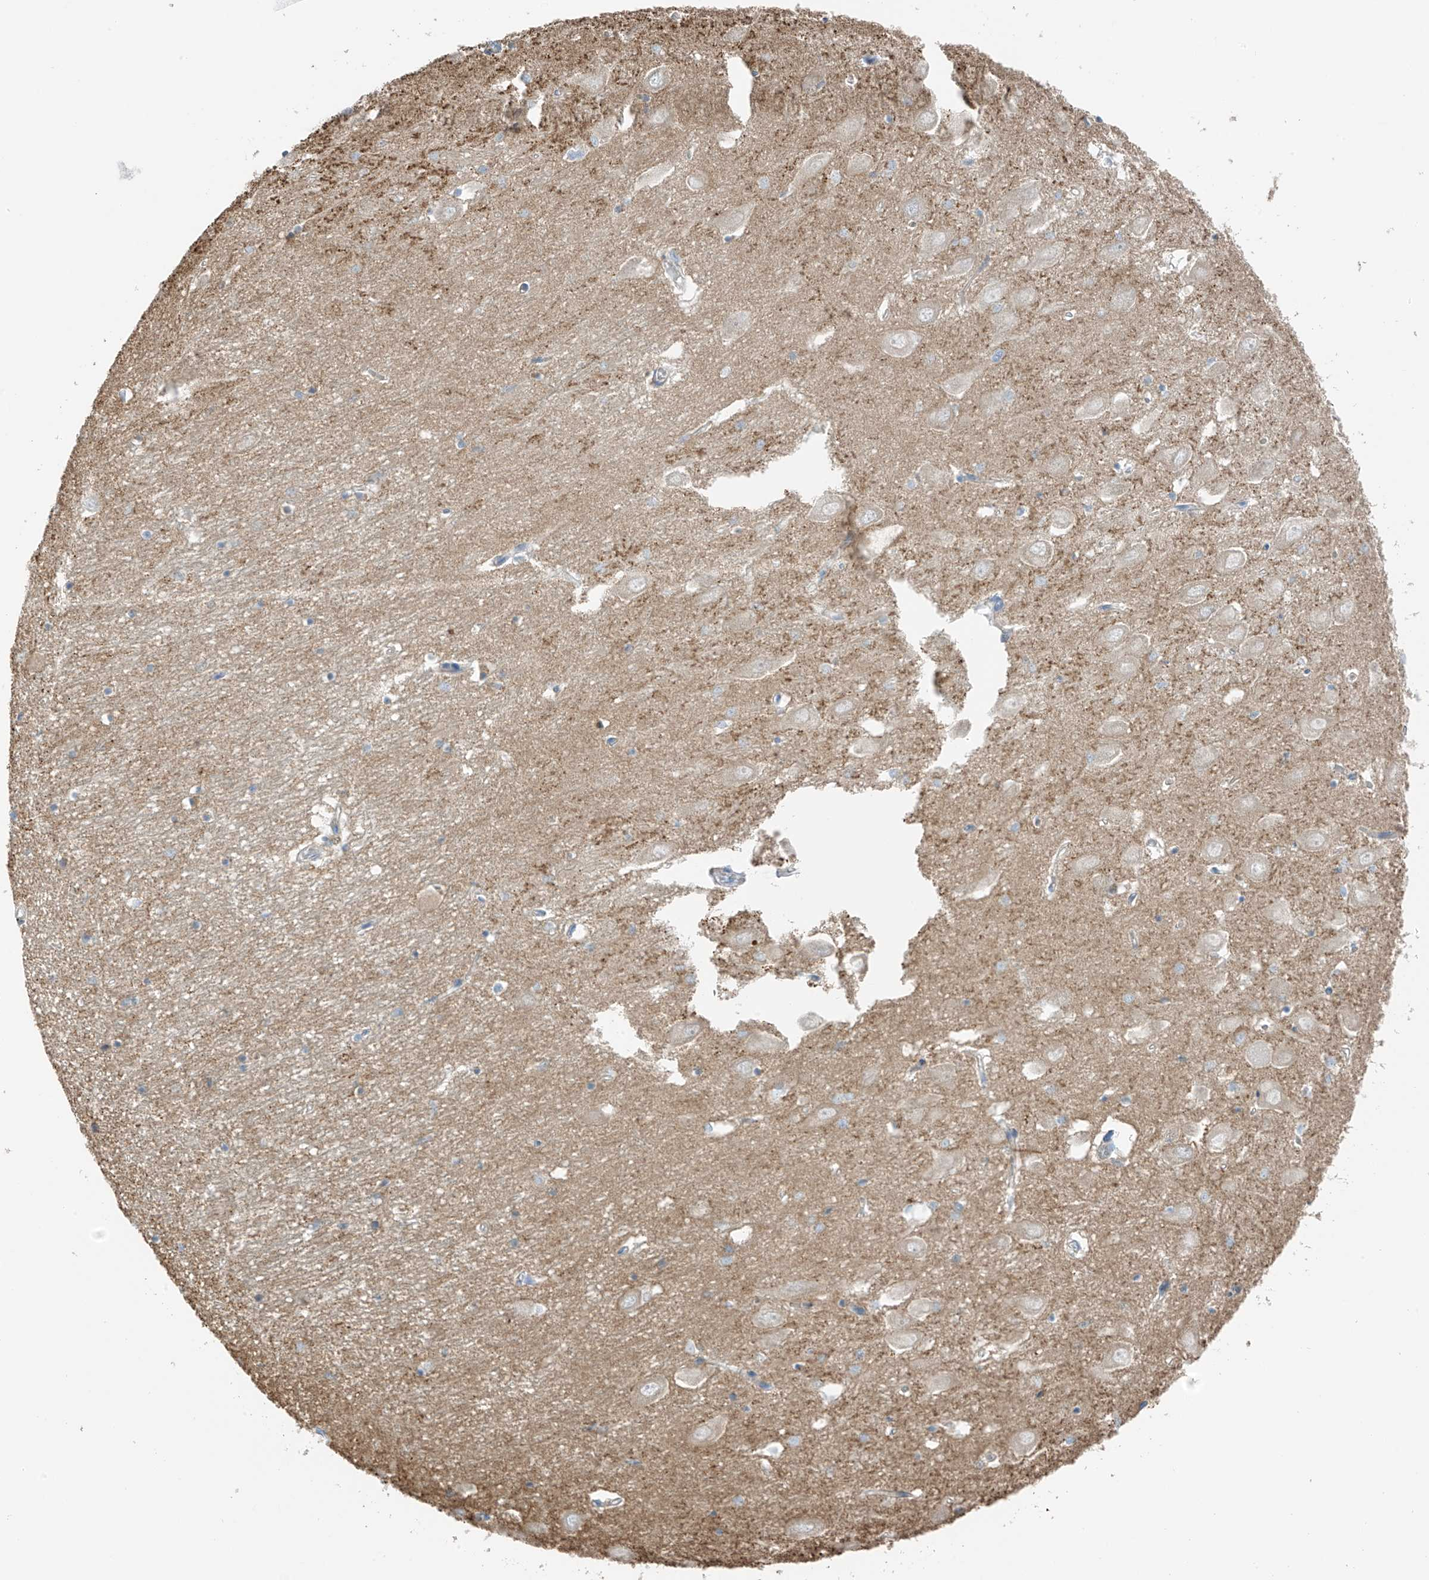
{"staining": {"intensity": "negative", "quantity": "none", "location": "none"}, "tissue": "hippocampus", "cell_type": "Glial cells", "image_type": "normal", "snomed": [{"axis": "morphology", "description": "Normal tissue, NOS"}, {"axis": "topography", "description": "Hippocampus"}], "caption": "Protein analysis of normal hippocampus displays no significant expression in glial cells. The staining is performed using DAB brown chromogen with nuclei counter-stained in using hematoxylin.", "gene": "NALCN", "patient": {"sex": "female", "age": 64}}